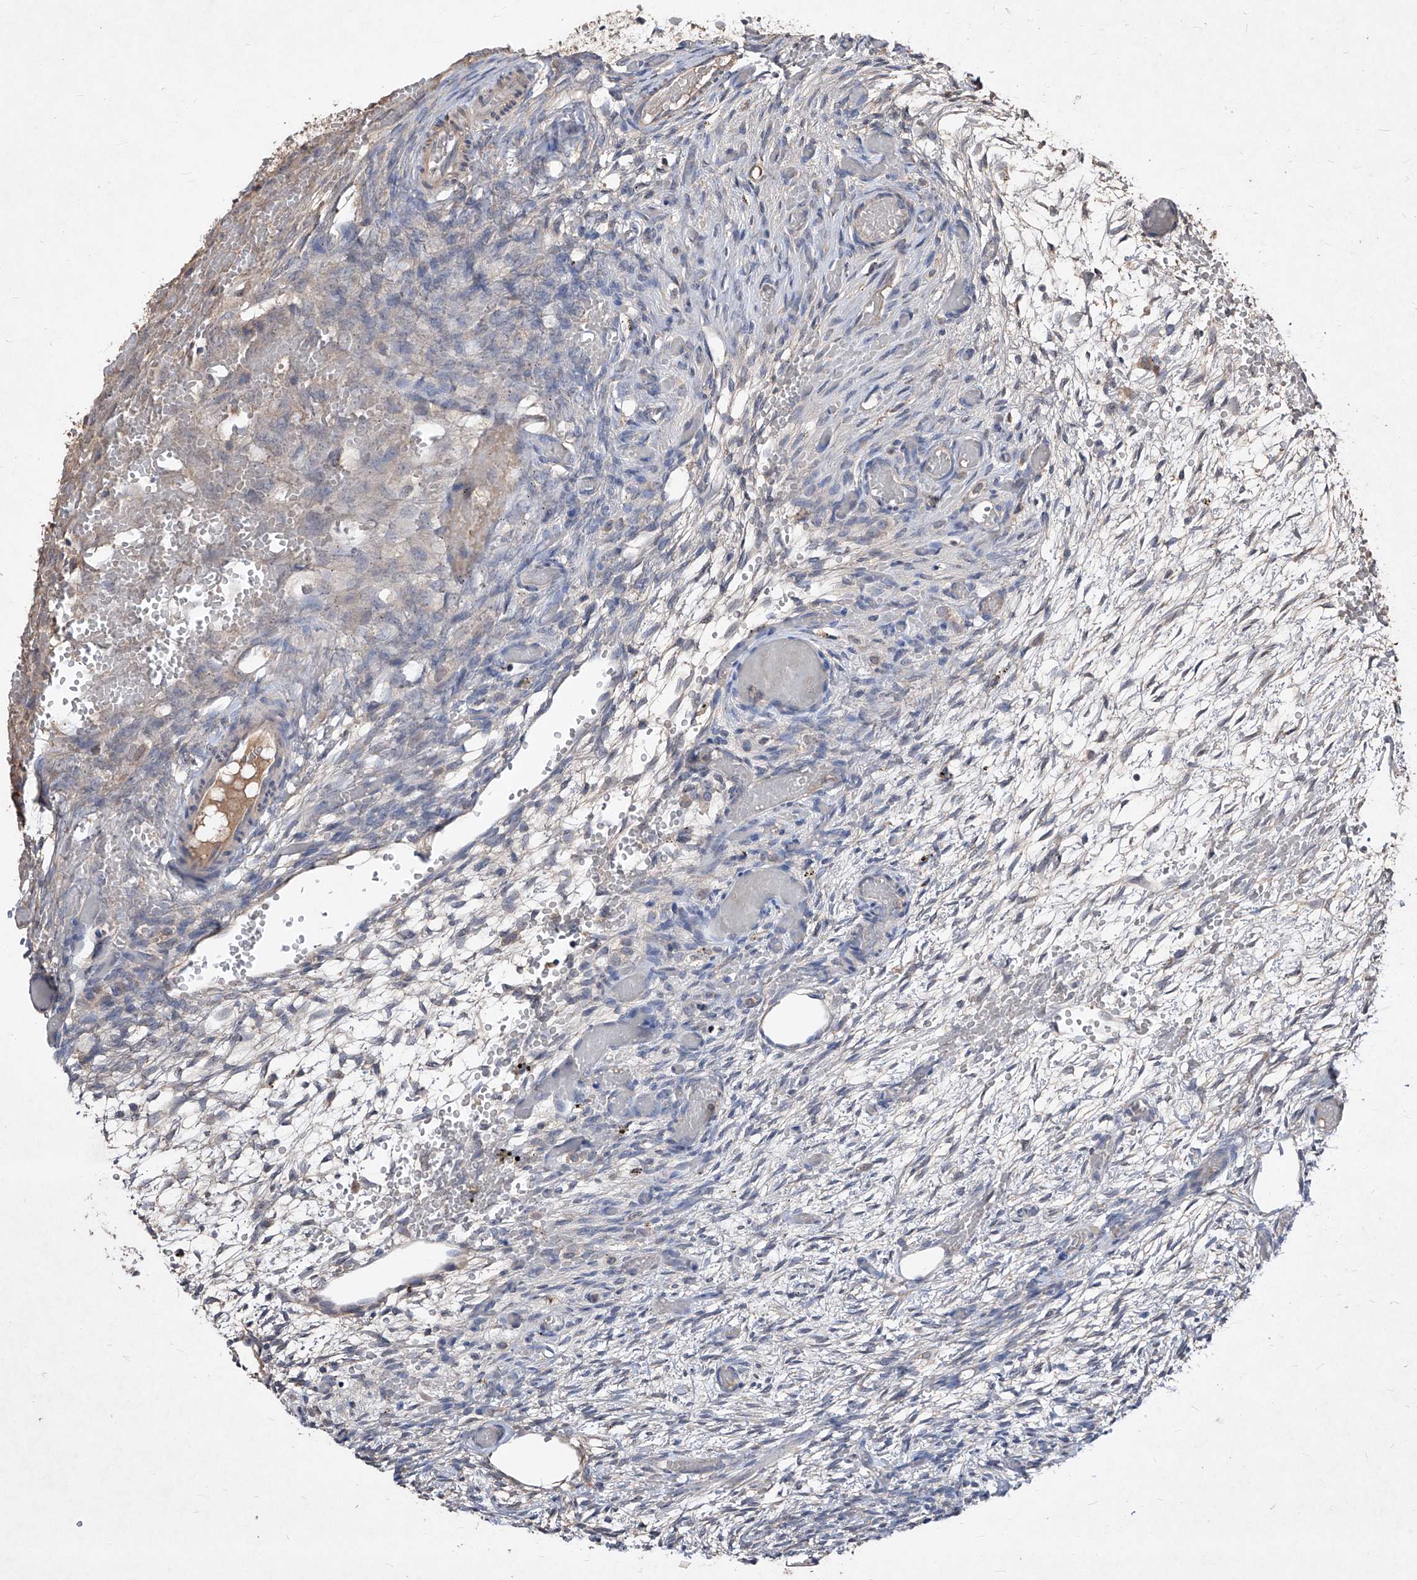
{"staining": {"intensity": "negative", "quantity": "none", "location": "none"}, "tissue": "ovary", "cell_type": "Ovarian stroma cells", "image_type": "normal", "snomed": [{"axis": "morphology", "description": "Adenocarcinoma, NOS"}, {"axis": "topography", "description": "Endometrium"}], "caption": "This is an immunohistochemistry (IHC) histopathology image of unremarkable human ovary. There is no staining in ovarian stroma cells.", "gene": "SYNGR1", "patient": {"sex": "female", "age": 32}}